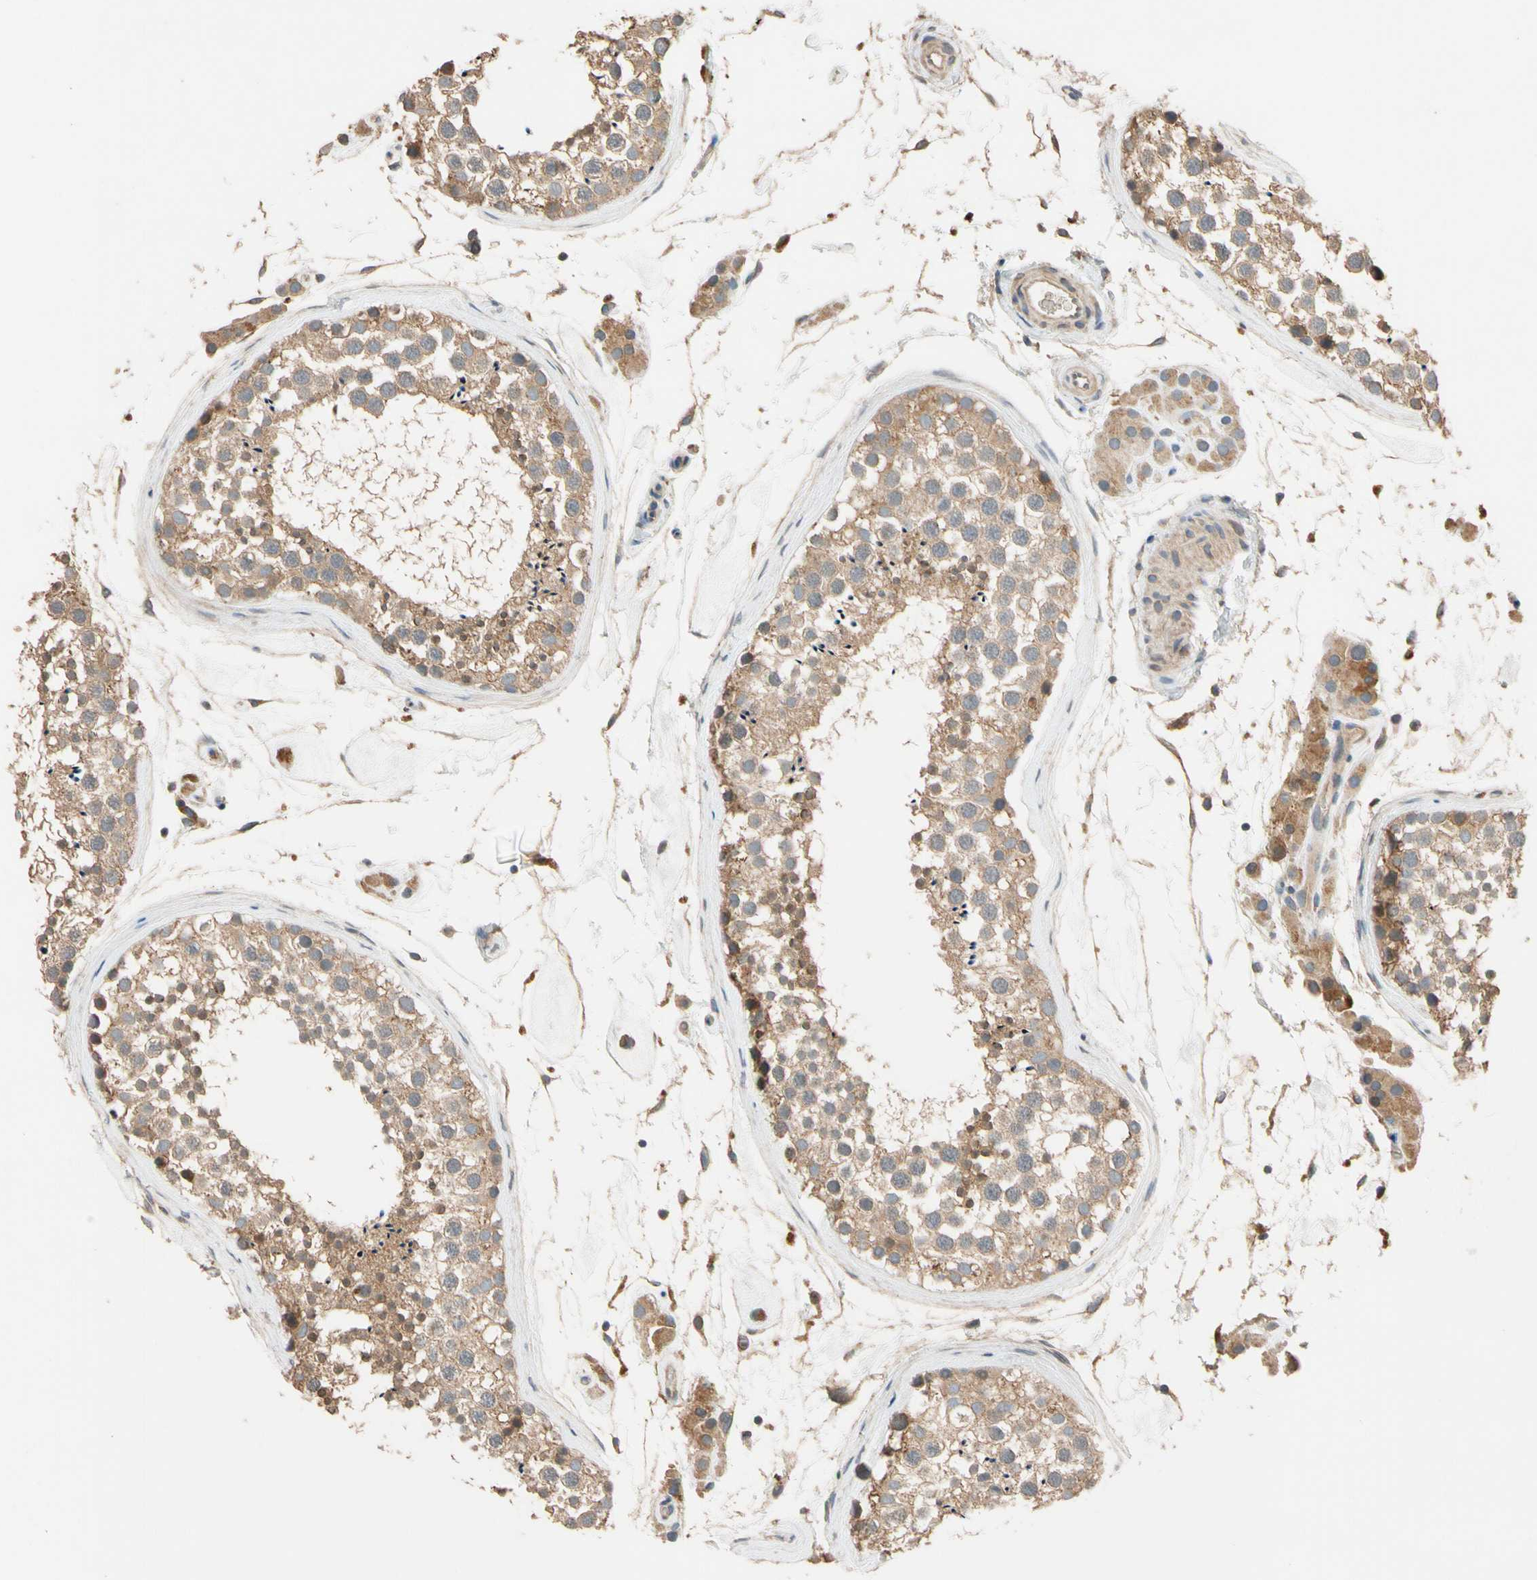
{"staining": {"intensity": "moderate", "quantity": ">75%", "location": "cytoplasmic/membranous"}, "tissue": "testis", "cell_type": "Cells in seminiferous ducts", "image_type": "normal", "snomed": [{"axis": "morphology", "description": "Normal tissue, NOS"}, {"axis": "topography", "description": "Testis"}], "caption": "Testis stained with a brown dye displays moderate cytoplasmic/membranous positive expression in about >75% of cells in seminiferous ducts.", "gene": "USP12", "patient": {"sex": "male", "age": 46}}